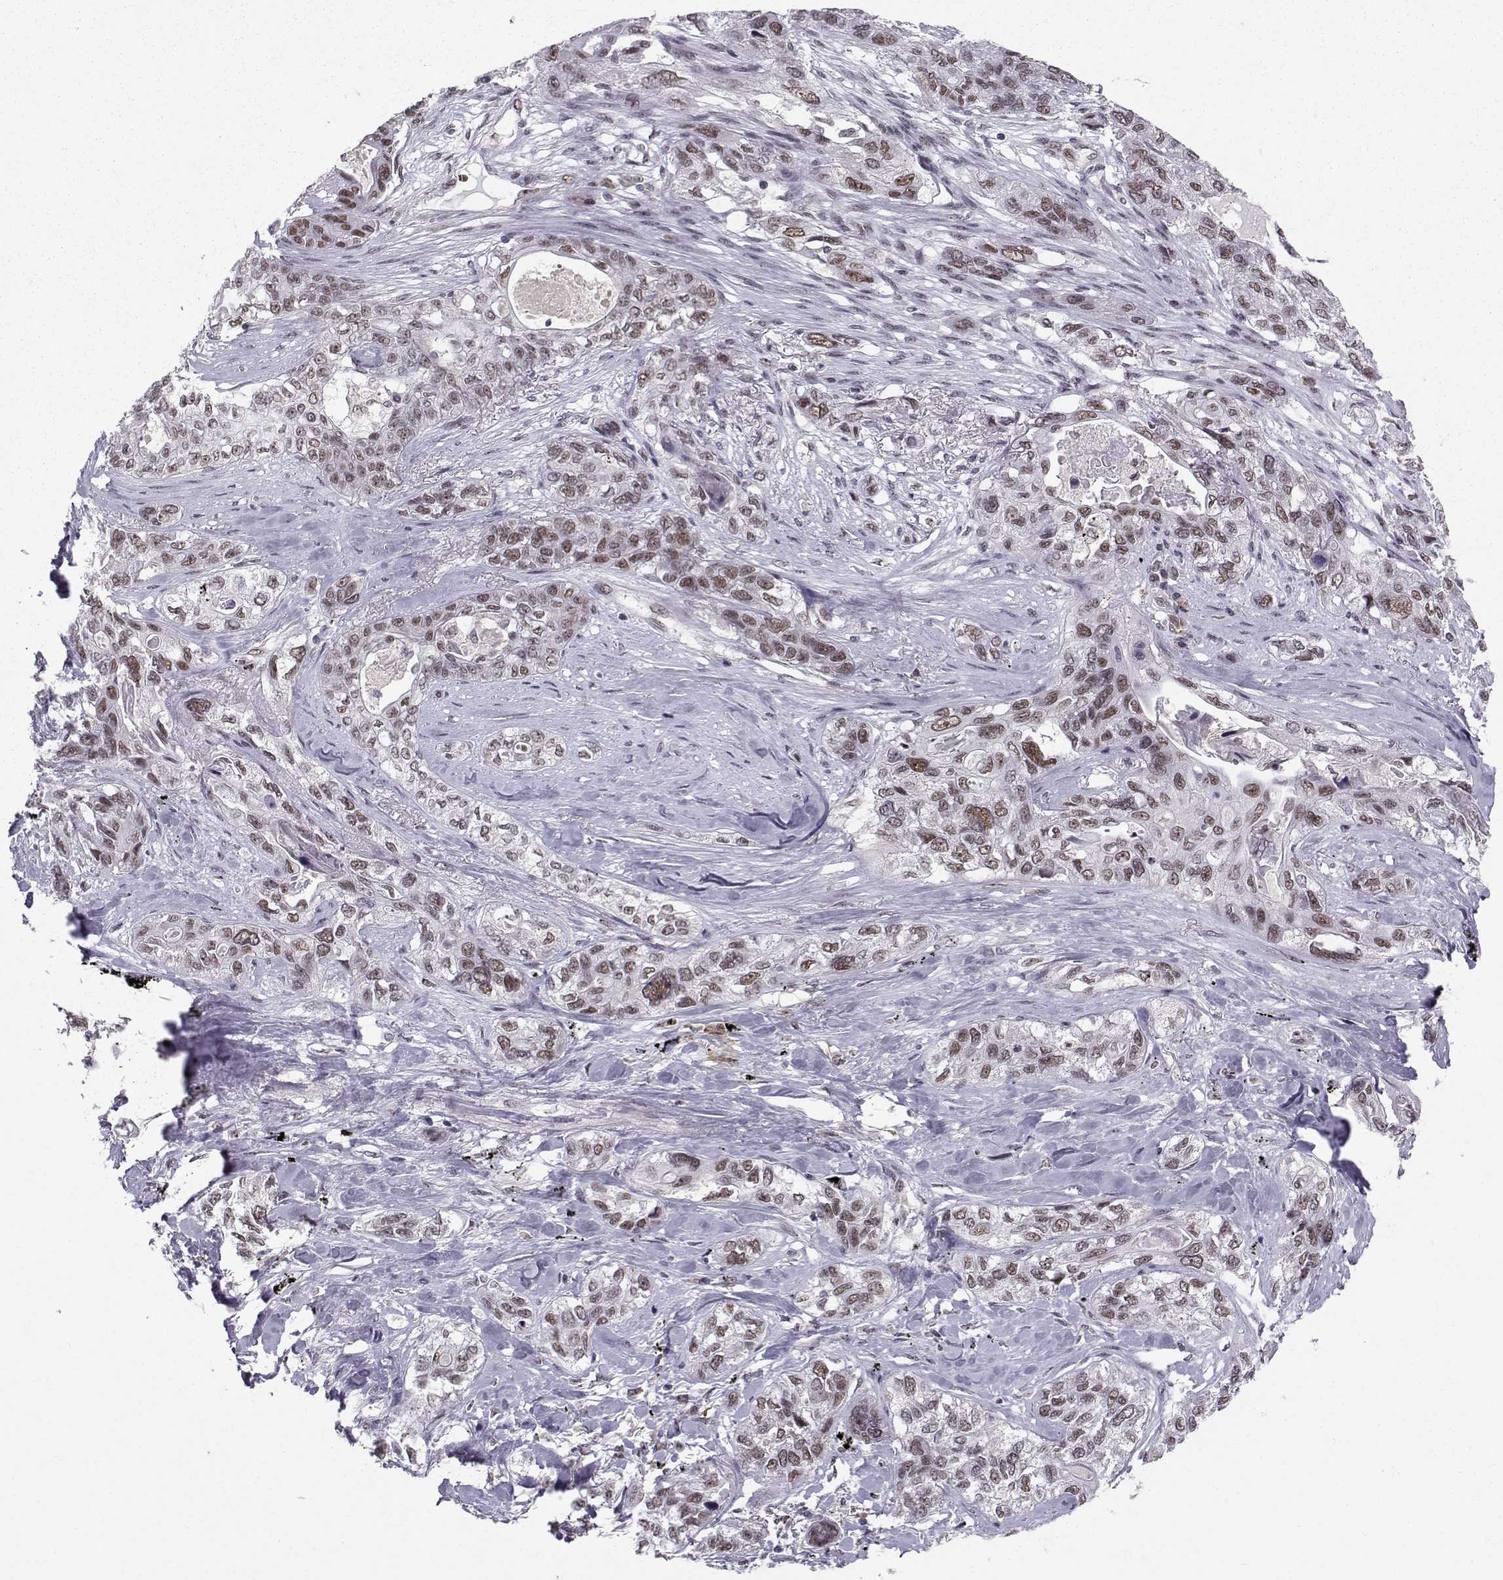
{"staining": {"intensity": "moderate", "quantity": "25%-75%", "location": "nuclear"}, "tissue": "lung cancer", "cell_type": "Tumor cells", "image_type": "cancer", "snomed": [{"axis": "morphology", "description": "Squamous cell carcinoma, NOS"}, {"axis": "topography", "description": "Lung"}], "caption": "Squamous cell carcinoma (lung) stained with immunohistochemistry (IHC) displays moderate nuclear staining in approximately 25%-75% of tumor cells.", "gene": "RPP38", "patient": {"sex": "female", "age": 70}}